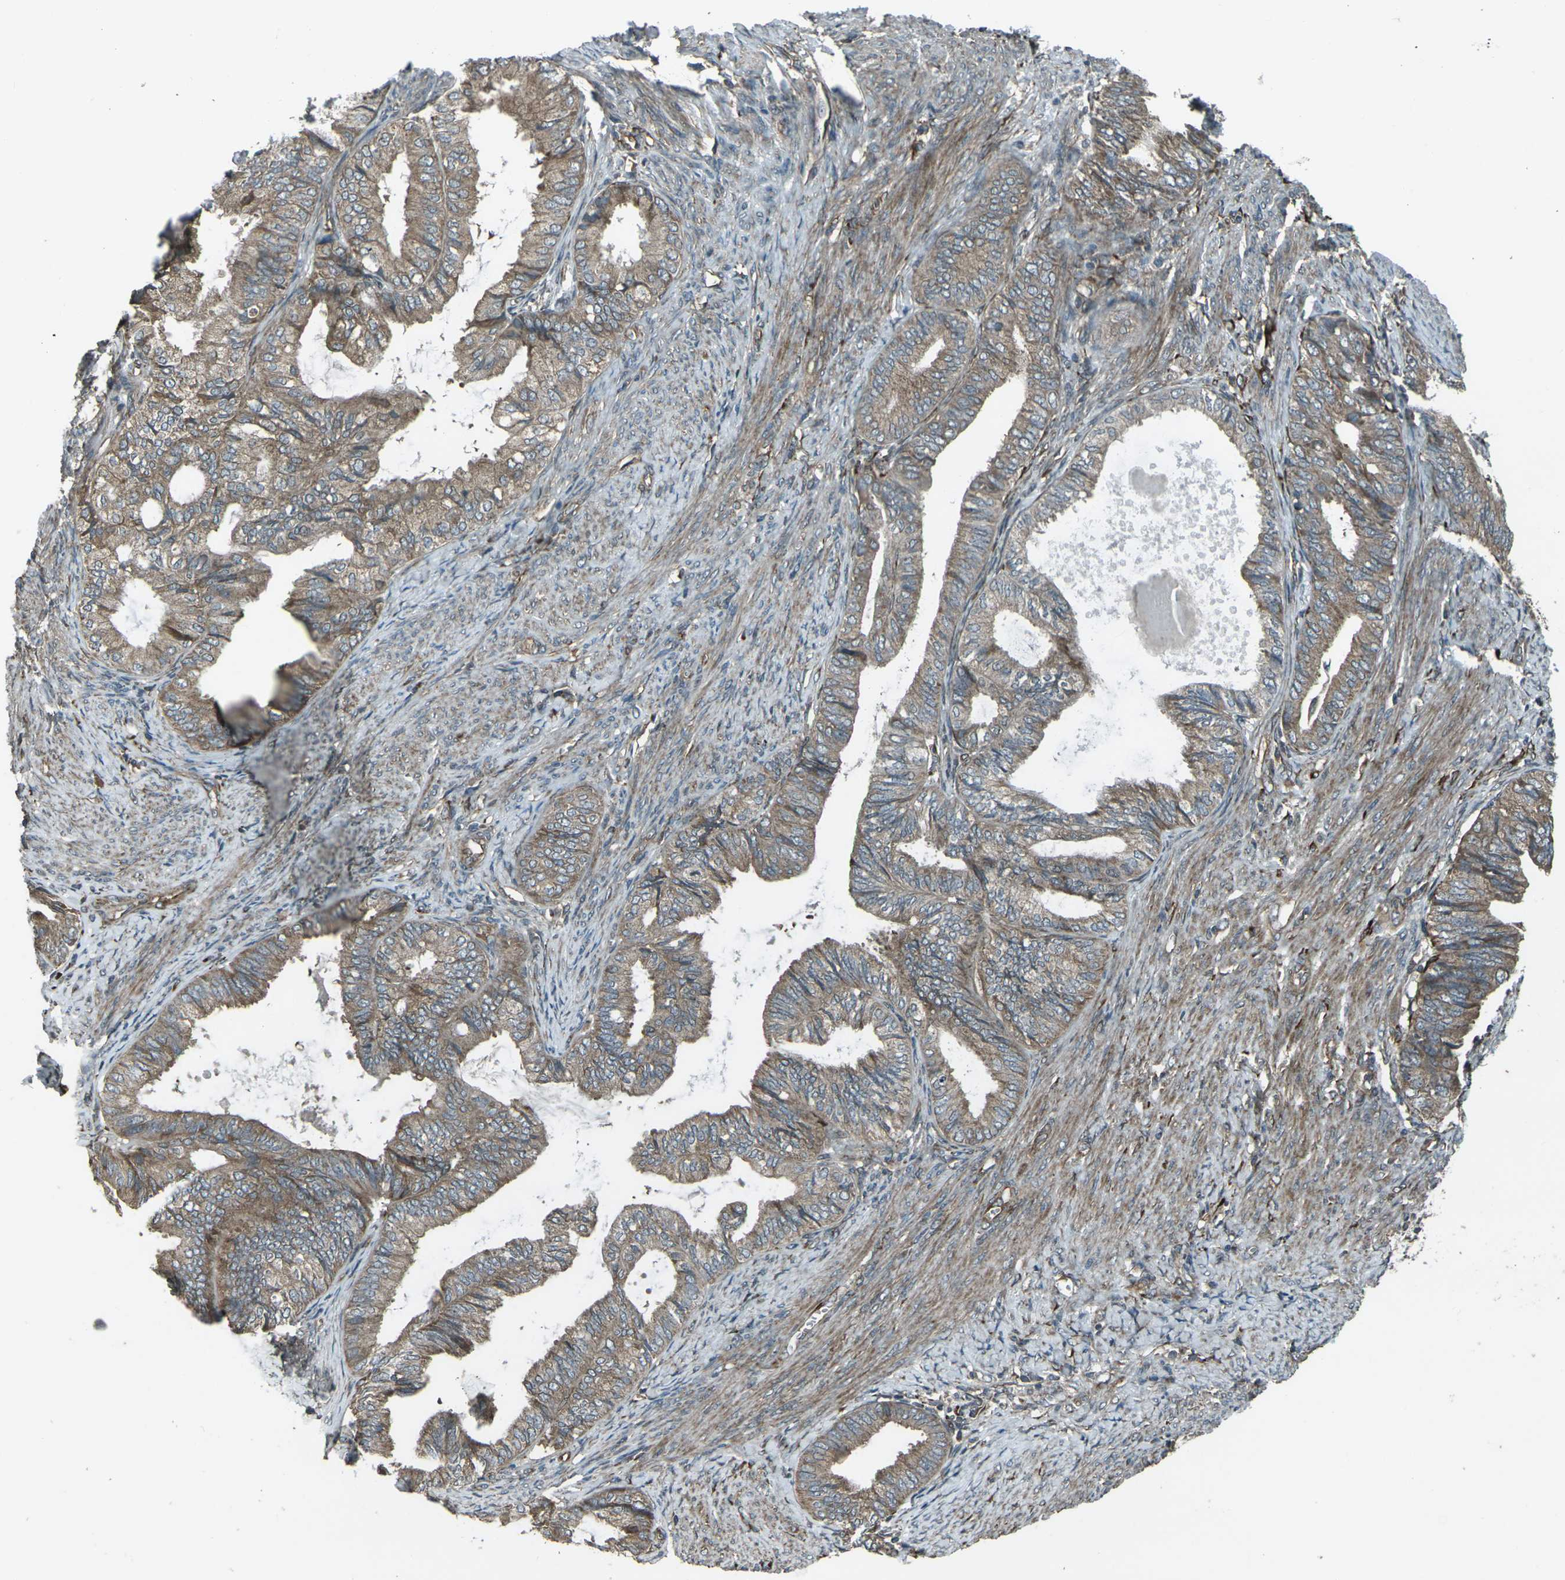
{"staining": {"intensity": "weak", "quantity": ">75%", "location": "cytoplasmic/membranous"}, "tissue": "endometrial cancer", "cell_type": "Tumor cells", "image_type": "cancer", "snomed": [{"axis": "morphology", "description": "Adenocarcinoma, NOS"}, {"axis": "topography", "description": "Endometrium"}], "caption": "Immunohistochemistry (IHC) histopathology image of neoplastic tissue: endometrial adenocarcinoma stained using IHC reveals low levels of weak protein expression localized specifically in the cytoplasmic/membranous of tumor cells, appearing as a cytoplasmic/membranous brown color.", "gene": "LSMEM1", "patient": {"sex": "female", "age": 86}}